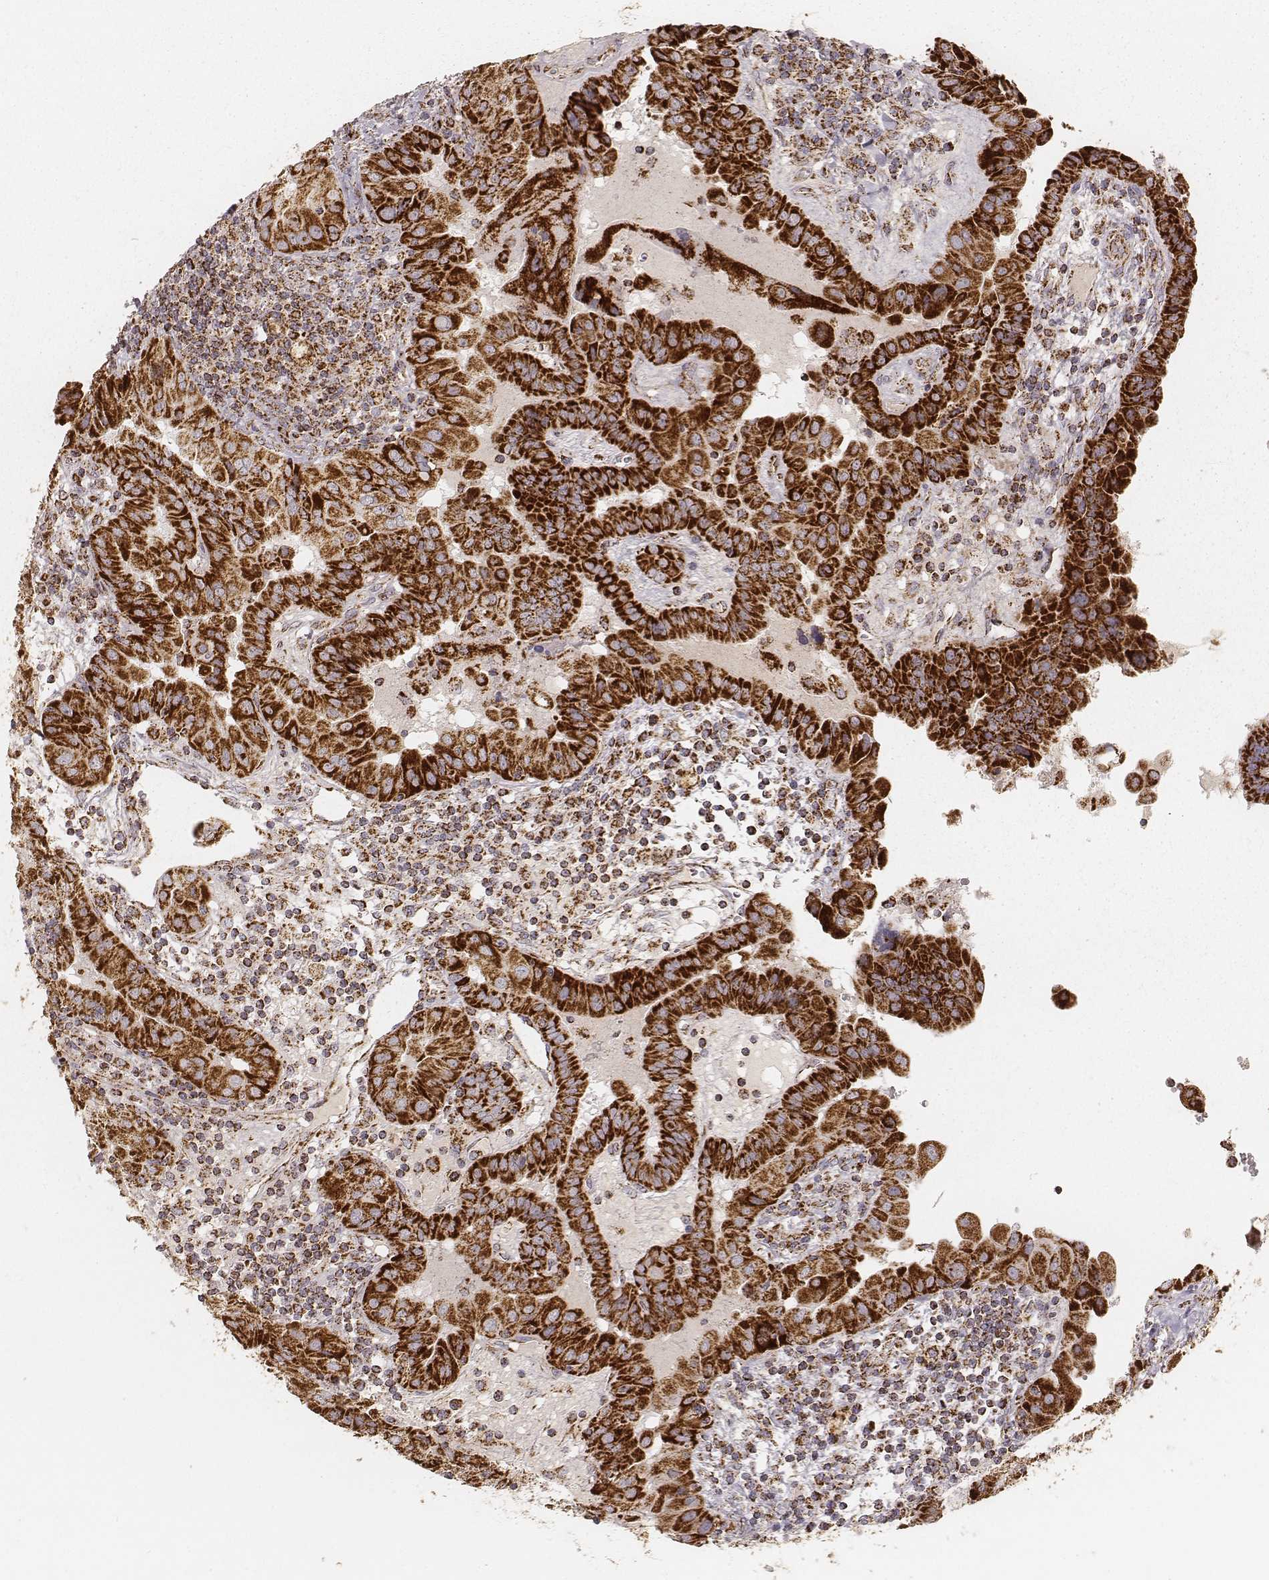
{"staining": {"intensity": "strong", "quantity": ">75%", "location": "cytoplasmic/membranous"}, "tissue": "thyroid cancer", "cell_type": "Tumor cells", "image_type": "cancer", "snomed": [{"axis": "morphology", "description": "Papillary adenocarcinoma, NOS"}, {"axis": "topography", "description": "Thyroid gland"}], "caption": "The histopathology image exhibits a brown stain indicating the presence of a protein in the cytoplasmic/membranous of tumor cells in thyroid cancer.", "gene": "CS", "patient": {"sex": "female", "age": 37}}